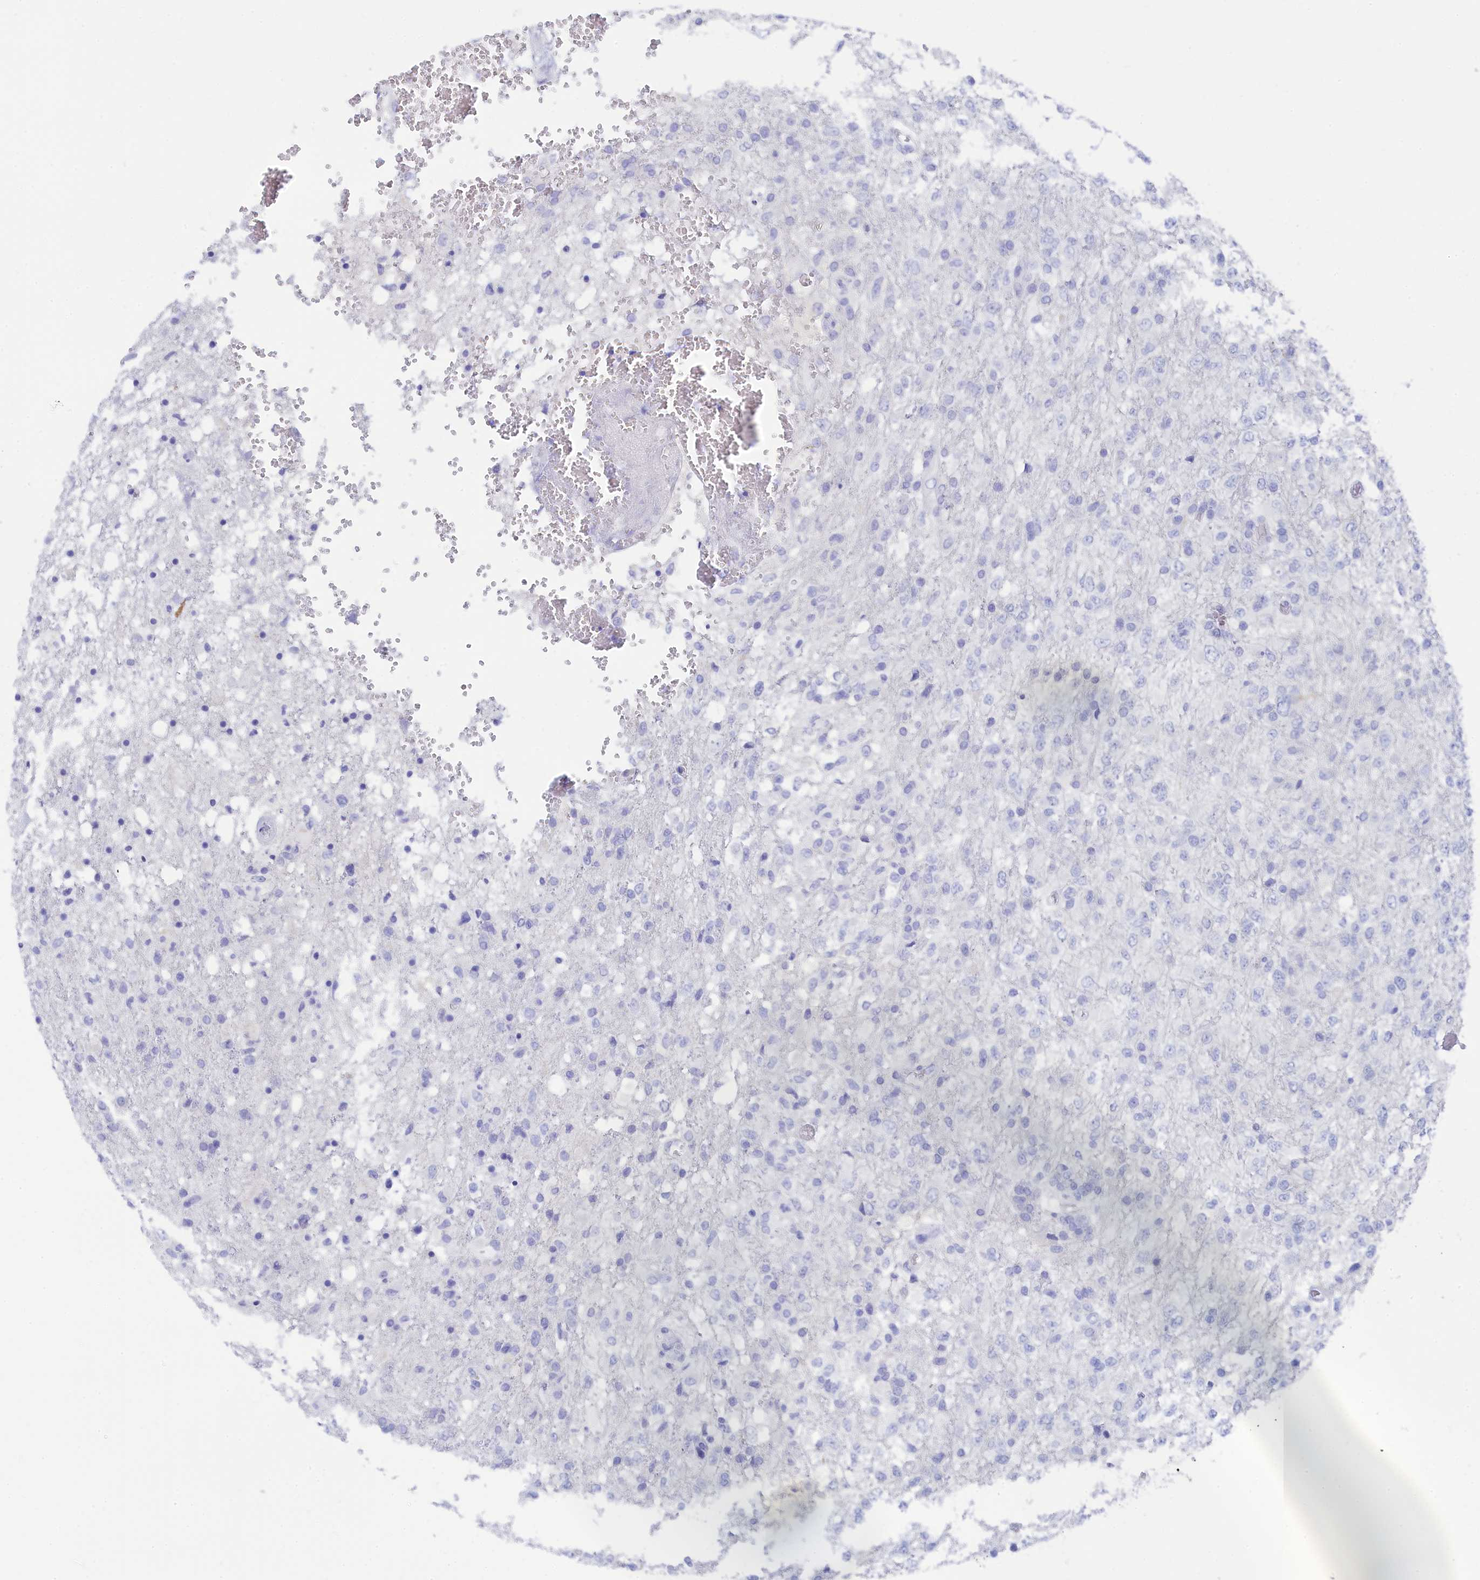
{"staining": {"intensity": "negative", "quantity": "none", "location": "none"}, "tissue": "glioma", "cell_type": "Tumor cells", "image_type": "cancer", "snomed": [{"axis": "morphology", "description": "Glioma, malignant, High grade"}, {"axis": "topography", "description": "Brain"}], "caption": "DAB immunohistochemical staining of human high-grade glioma (malignant) shows no significant staining in tumor cells.", "gene": "TRIM10", "patient": {"sex": "female", "age": 74}}